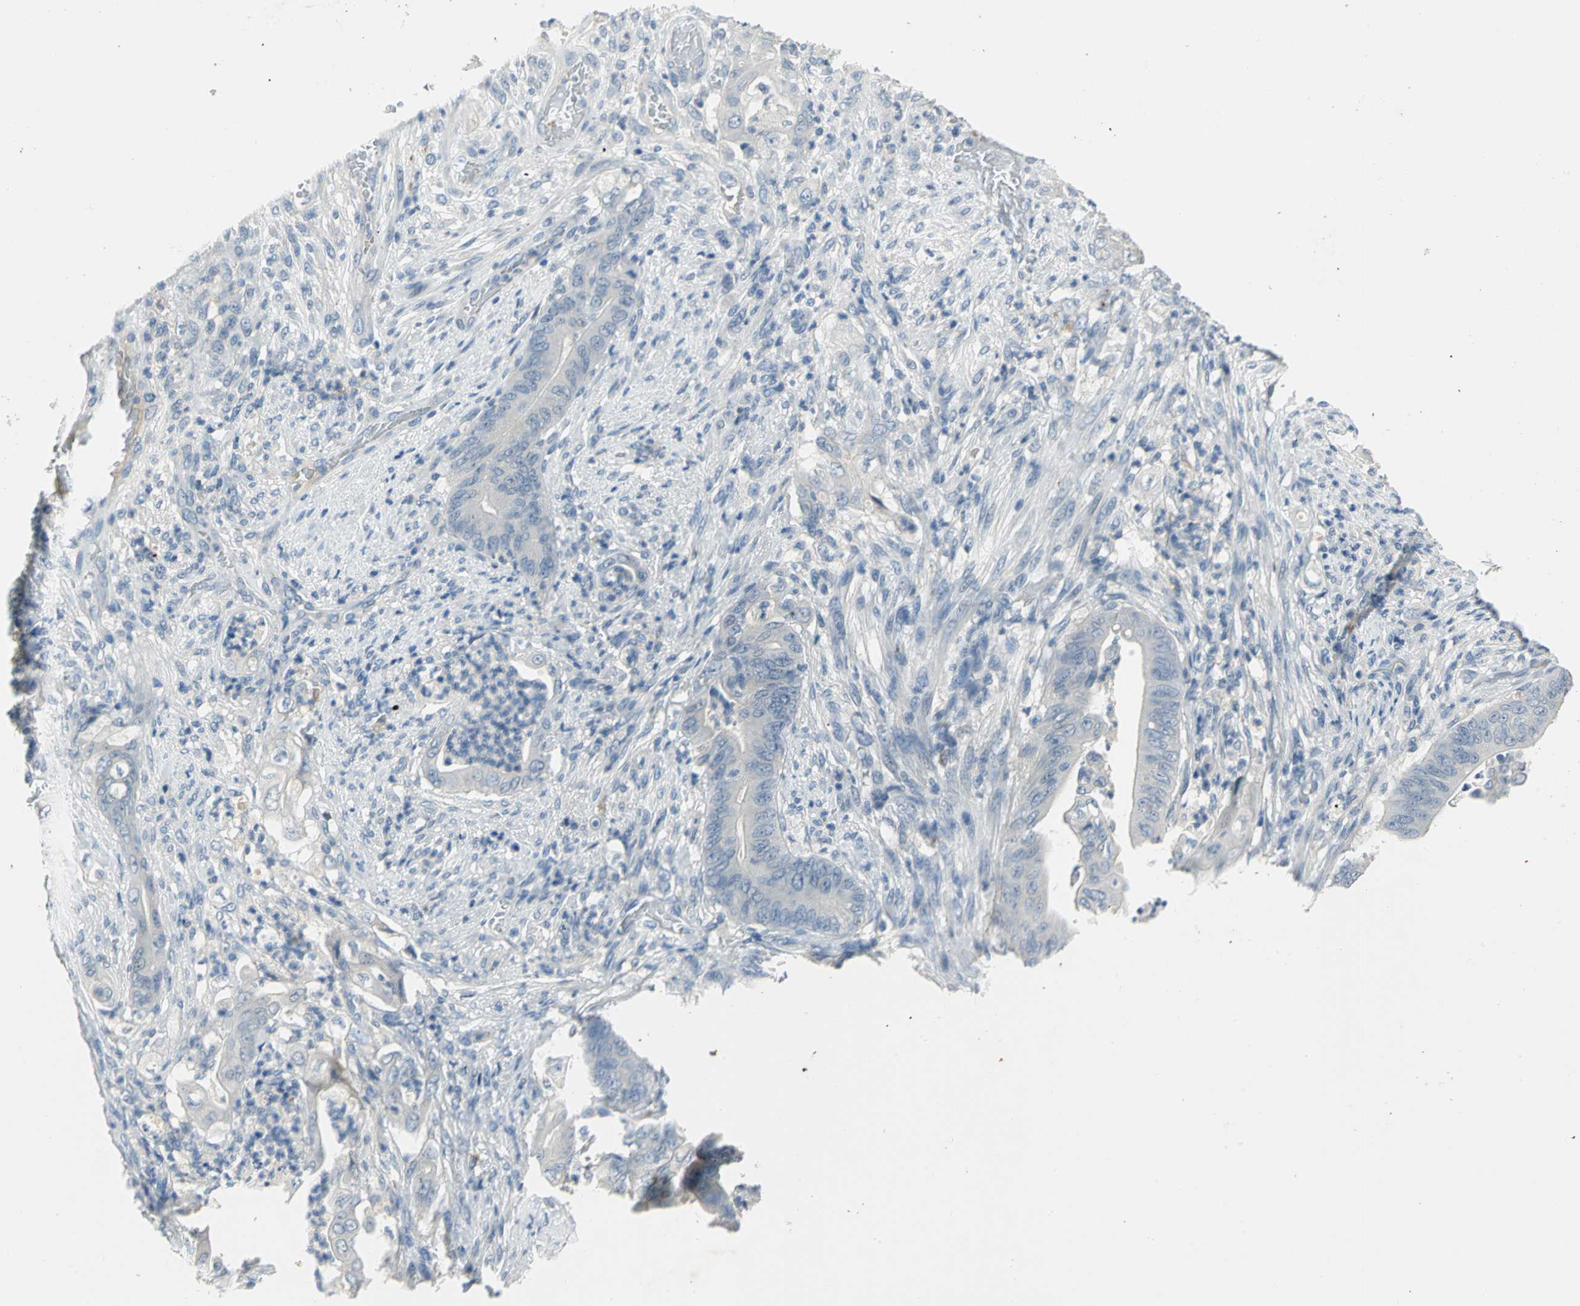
{"staining": {"intensity": "negative", "quantity": "none", "location": "none"}, "tissue": "stomach cancer", "cell_type": "Tumor cells", "image_type": "cancer", "snomed": [{"axis": "morphology", "description": "Adenocarcinoma, NOS"}, {"axis": "topography", "description": "Stomach"}], "caption": "The IHC photomicrograph has no significant staining in tumor cells of stomach adenocarcinoma tissue. Brightfield microscopy of IHC stained with DAB (brown) and hematoxylin (blue), captured at high magnification.", "gene": "ZIC1", "patient": {"sex": "female", "age": 73}}